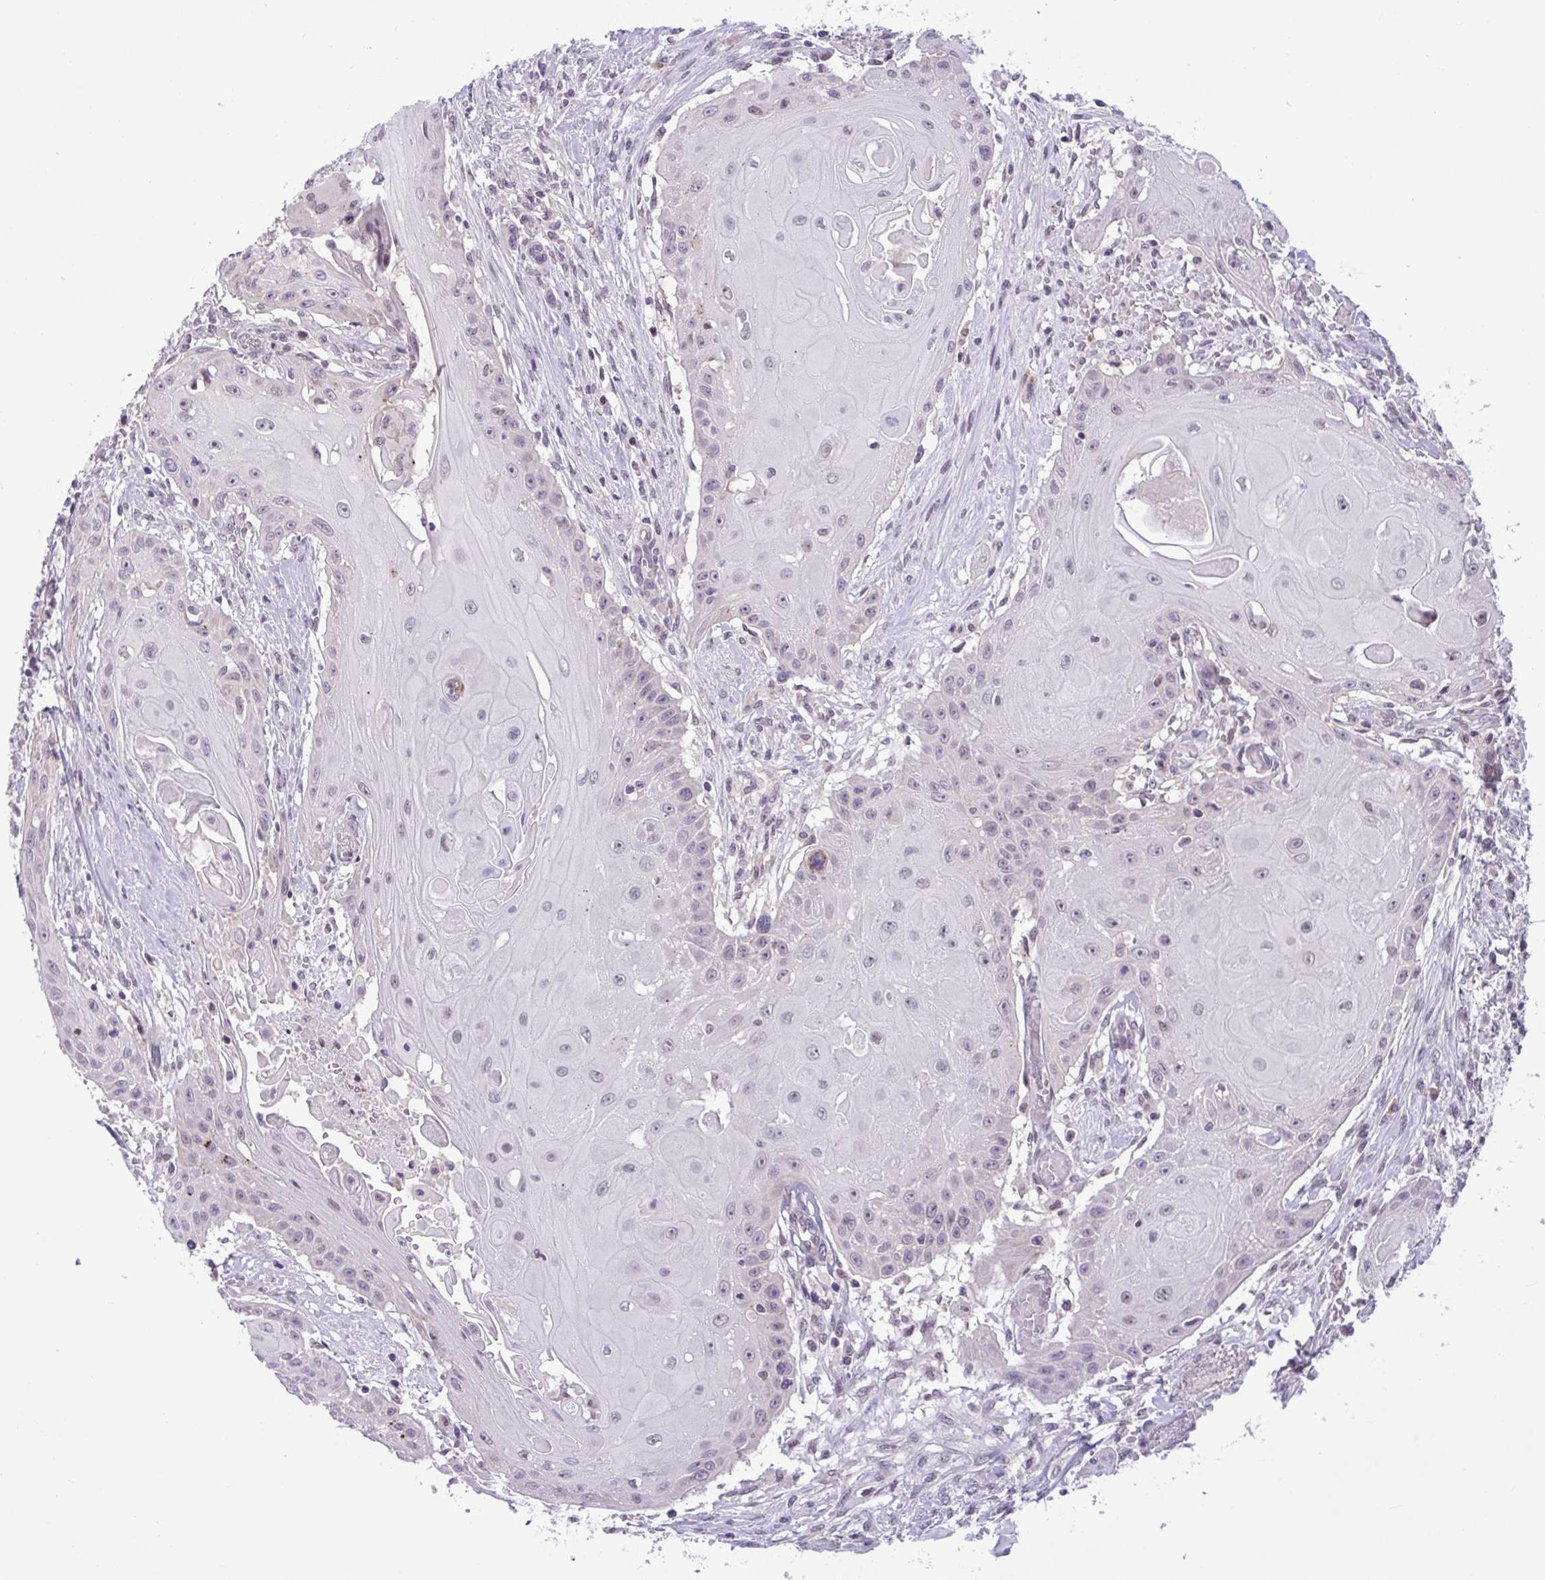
{"staining": {"intensity": "weak", "quantity": "<25%", "location": "cytoplasmic/membranous"}, "tissue": "head and neck cancer", "cell_type": "Tumor cells", "image_type": "cancer", "snomed": [{"axis": "morphology", "description": "Squamous cell carcinoma, NOS"}, {"axis": "topography", "description": "Oral tissue"}, {"axis": "topography", "description": "Head-Neck"}, {"axis": "topography", "description": "Neck, NOS"}], "caption": "DAB (3,3'-diaminobenzidine) immunohistochemical staining of head and neck cancer (squamous cell carcinoma) shows no significant expression in tumor cells. (Stains: DAB immunohistochemistry (IHC) with hematoxylin counter stain, Microscopy: brightfield microscopy at high magnification).", "gene": "TTC7B", "patient": {"sex": "female", "age": 55}}